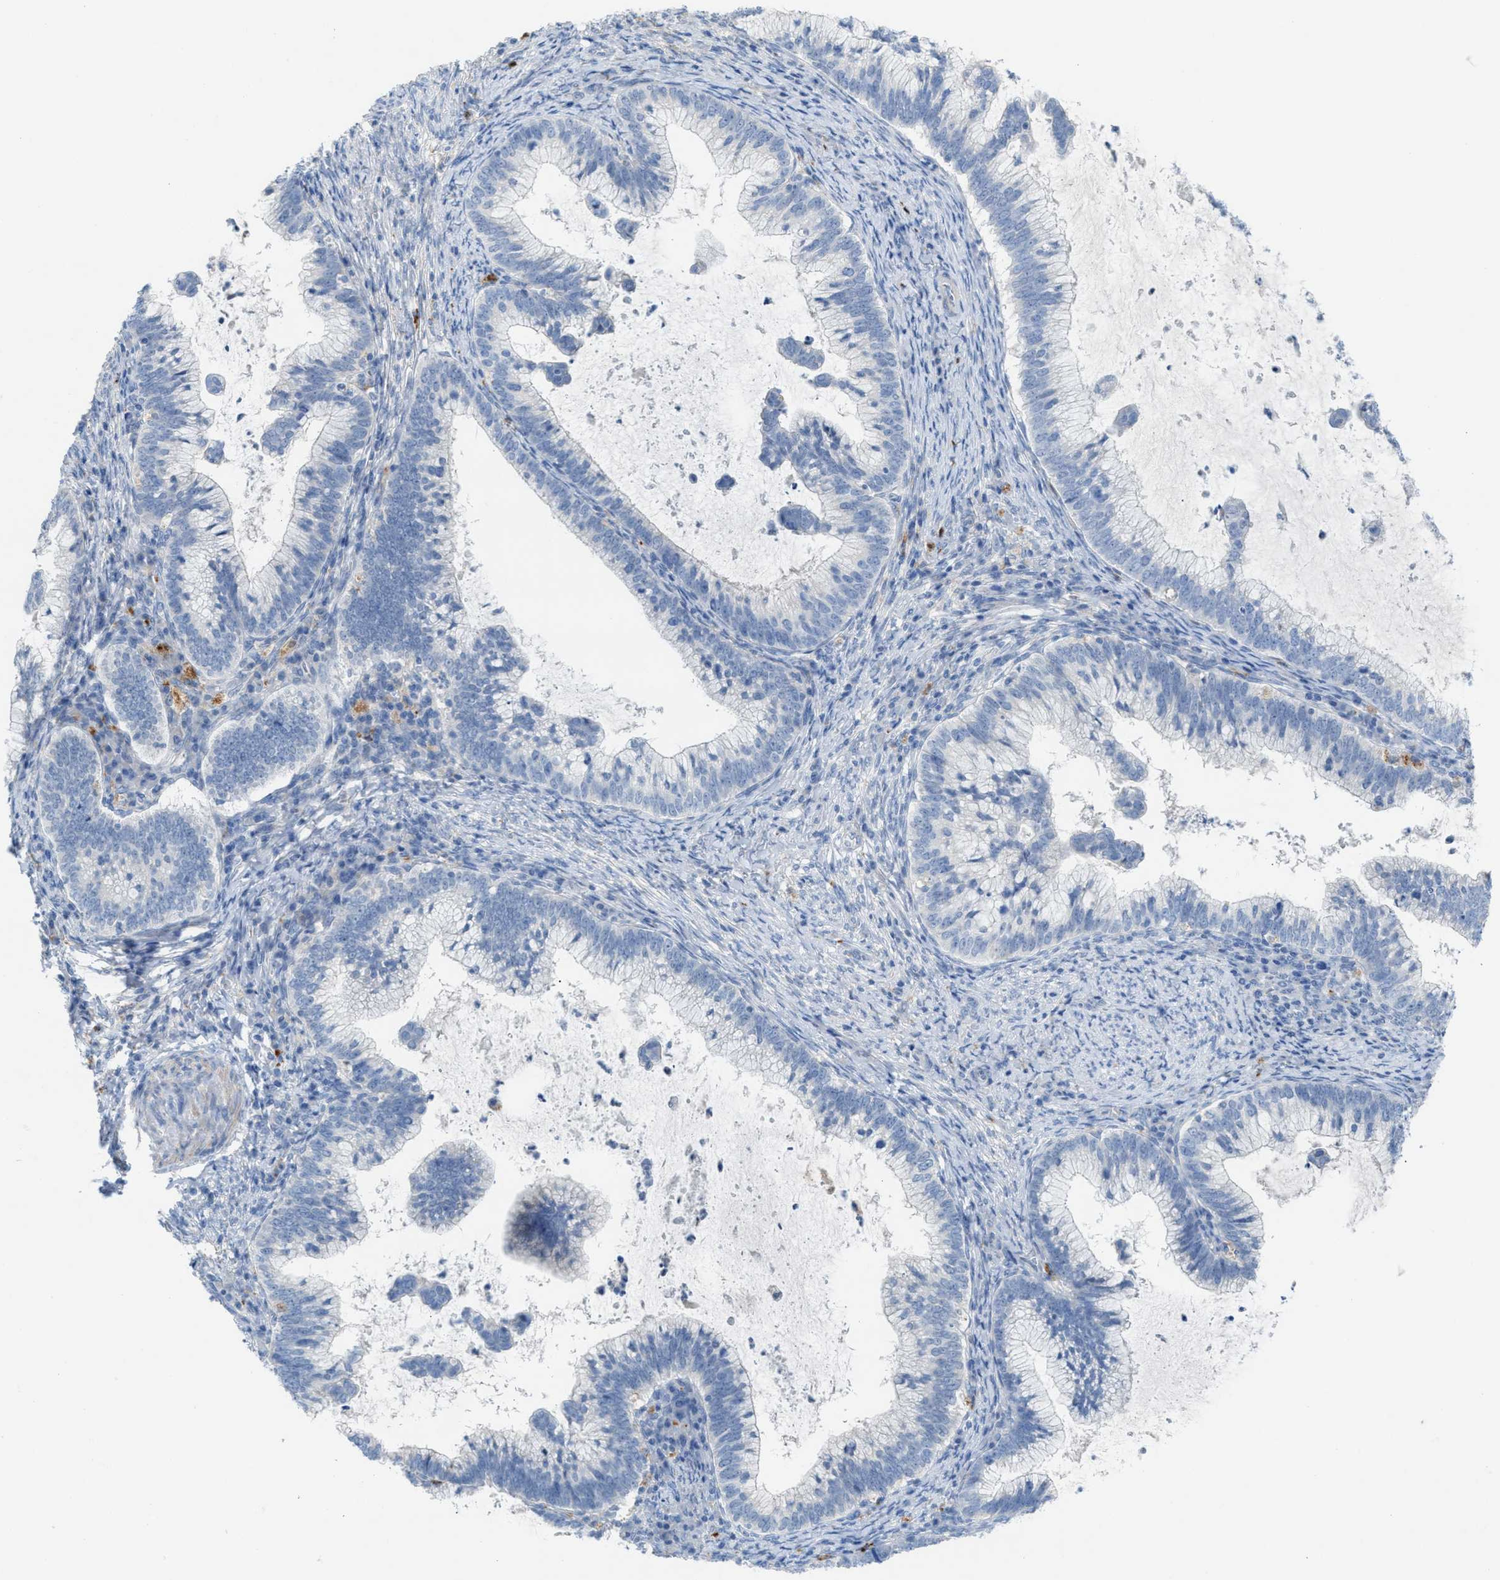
{"staining": {"intensity": "negative", "quantity": "none", "location": "none"}, "tissue": "cervical cancer", "cell_type": "Tumor cells", "image_type": "cancer", "snomed": [{"axis": "morphology", "description": "Adenocarcinoma, NOS"}, {"axis": "topography", "description": "Cervix"}], "caption": "Immunohistochemistry histopathology image of cervical cancer stained for a protein (brown), which displays no positivity in tumor cells. (IHC, brightfield microscopy, high magnification).", "gene": "ASPA", "patient": {"sex": "female", "age": 36}}